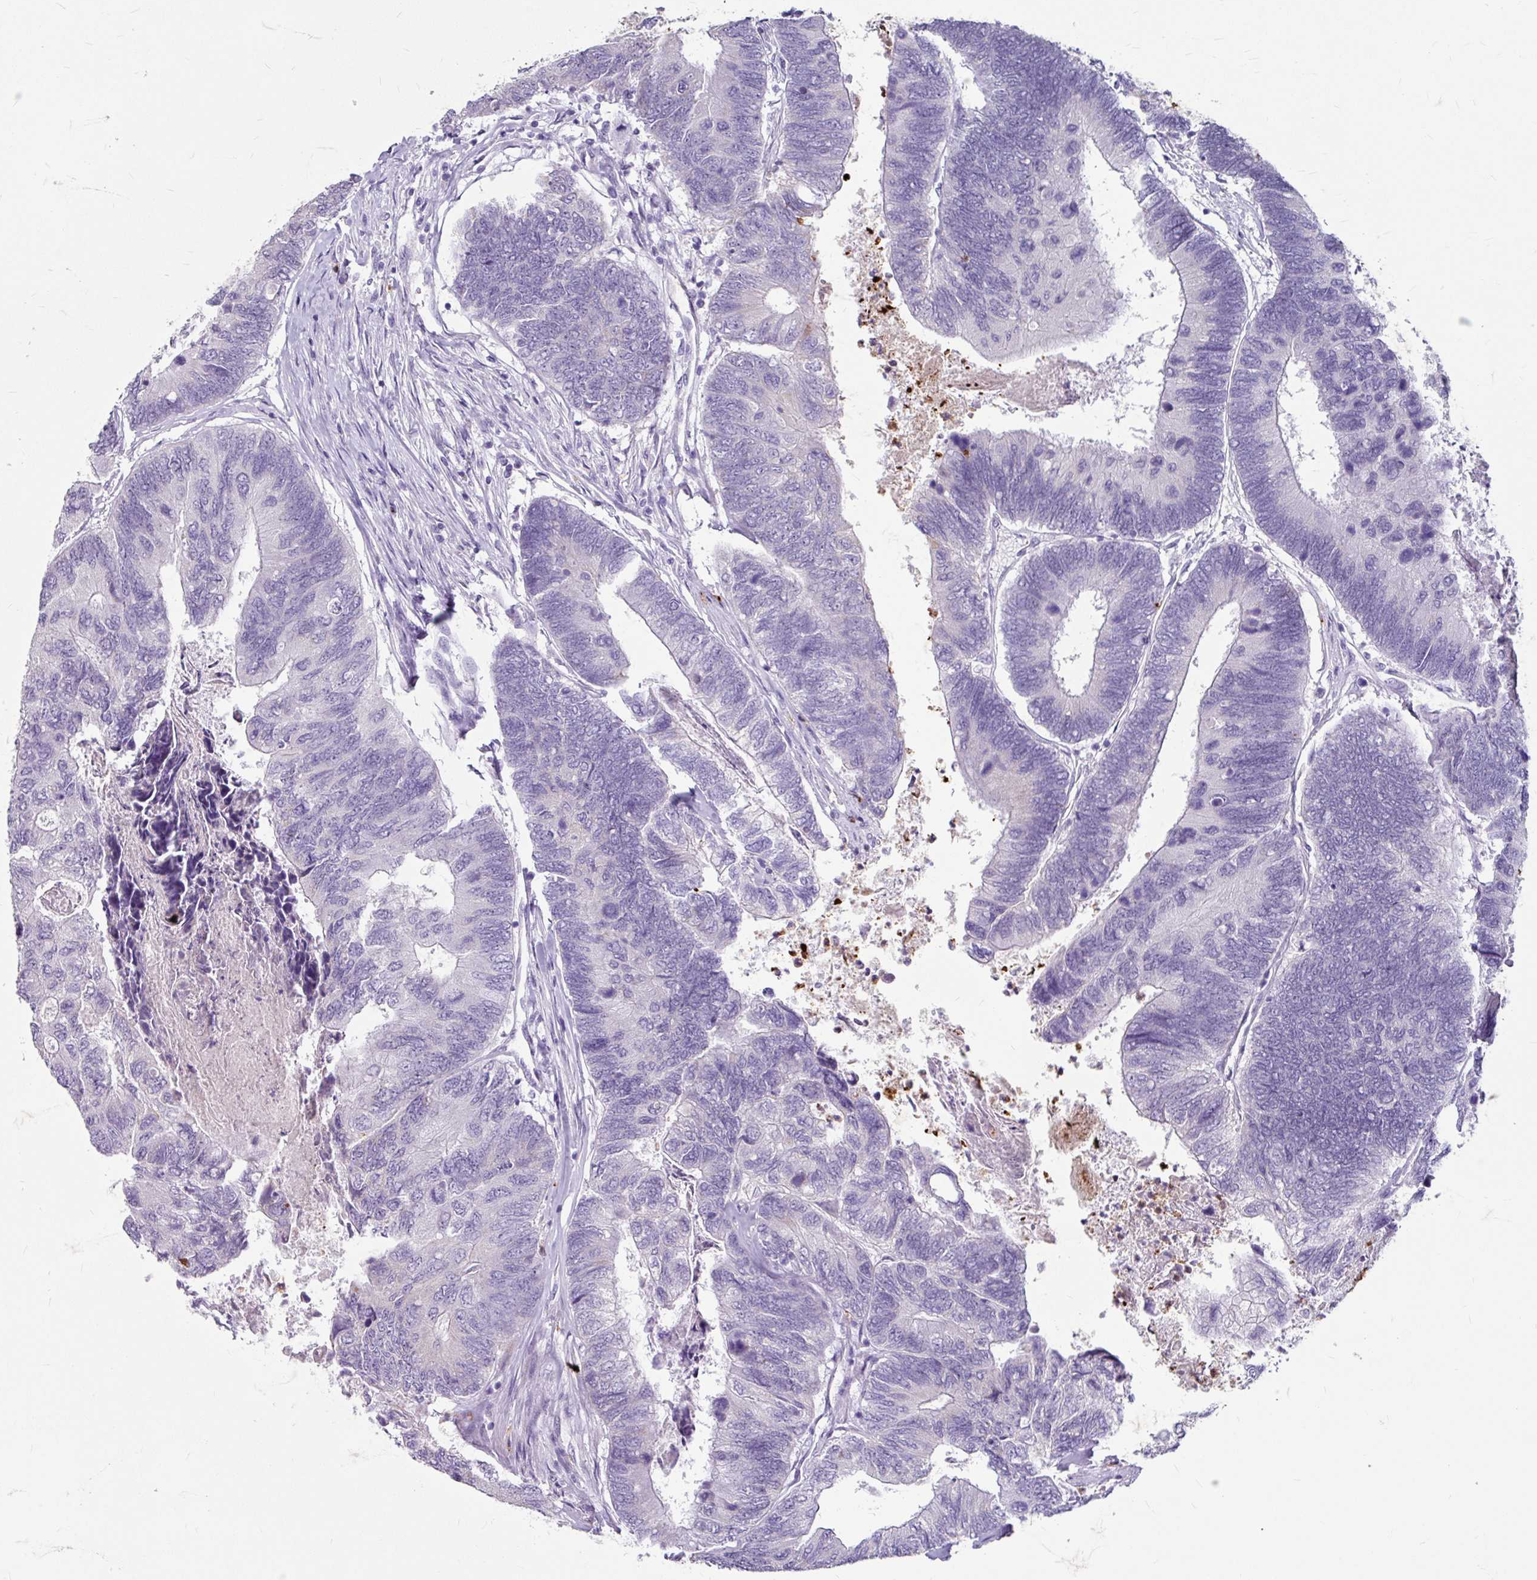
{"staining": {"intensity": "negative", "quantity": "none", "location": "none"}, "tissue": "colorectal cancer", "cell_type": "Tumor cells", "image_type": "cancer", "snomed": [{"axis": "morphology", "description": "Adenocarcinoma, NOS"}, {"axis": "topography", "description": "Colon"}], "caption": "IHC of human adenocarcinoma (colorectal) shows no positivity in tumor cells.", "gene": "ANKRD1", "patient": {"sex": "female", "age": 67}}